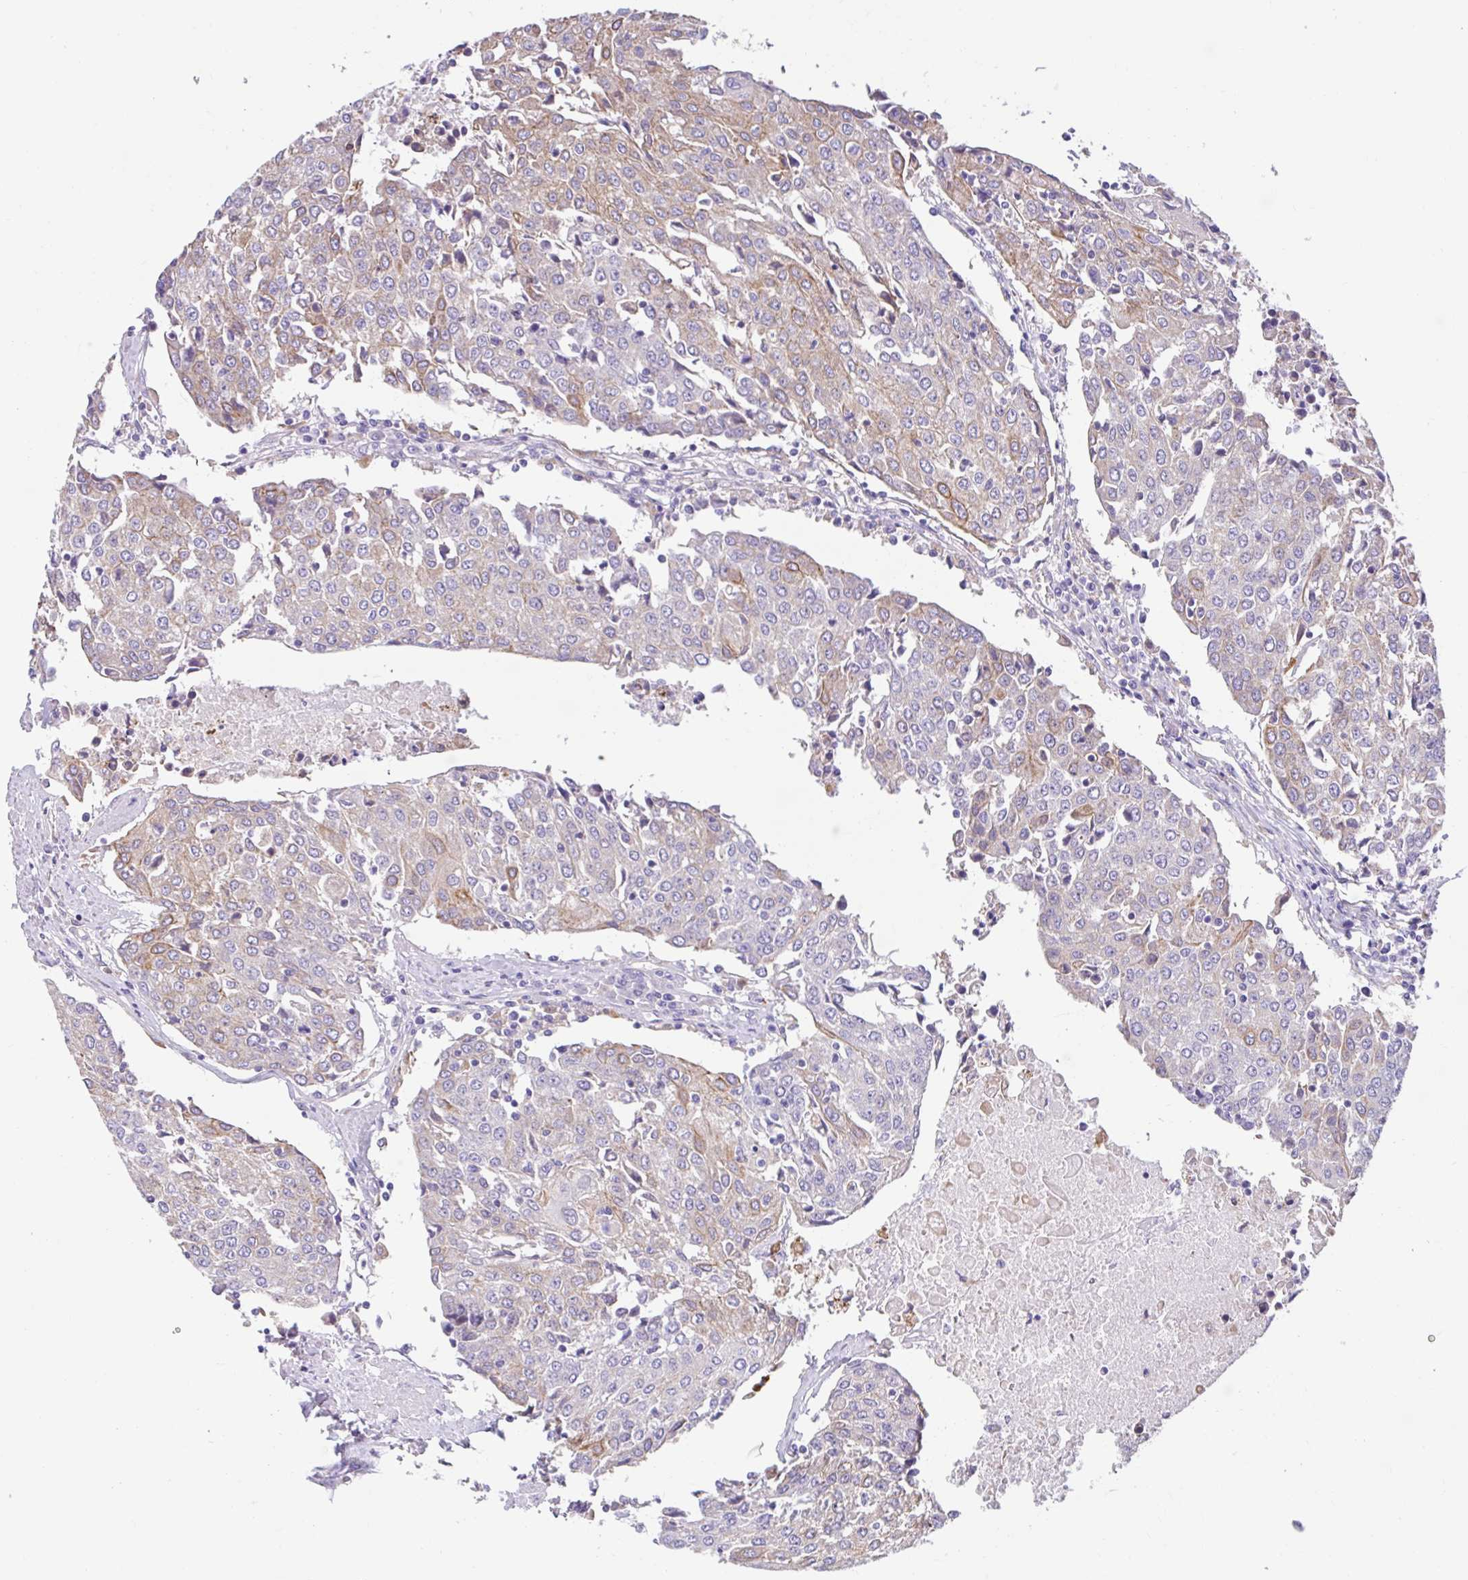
{"staining": {"intensity": "weak", "quantity": "25%-75%", "location": "cytoplasmic/membranous"}, "tissue": "urothelial cancer", "cell_type": "Tumor cells", "image_type": "cancer", "snomed": [{"axis": "morphology", "description": "Urothelial carcinoma, High grade"}, {"axis": "topography", "description": "Urinary bladder"}], "caption": "Protein staining of urothelial cancer tissue shows weak cytoplasmic/membranous expression in about 25%-75% of tumor cells.", "gene": "ZNF33A", "patient": {"sex": "female", "age": 85}}